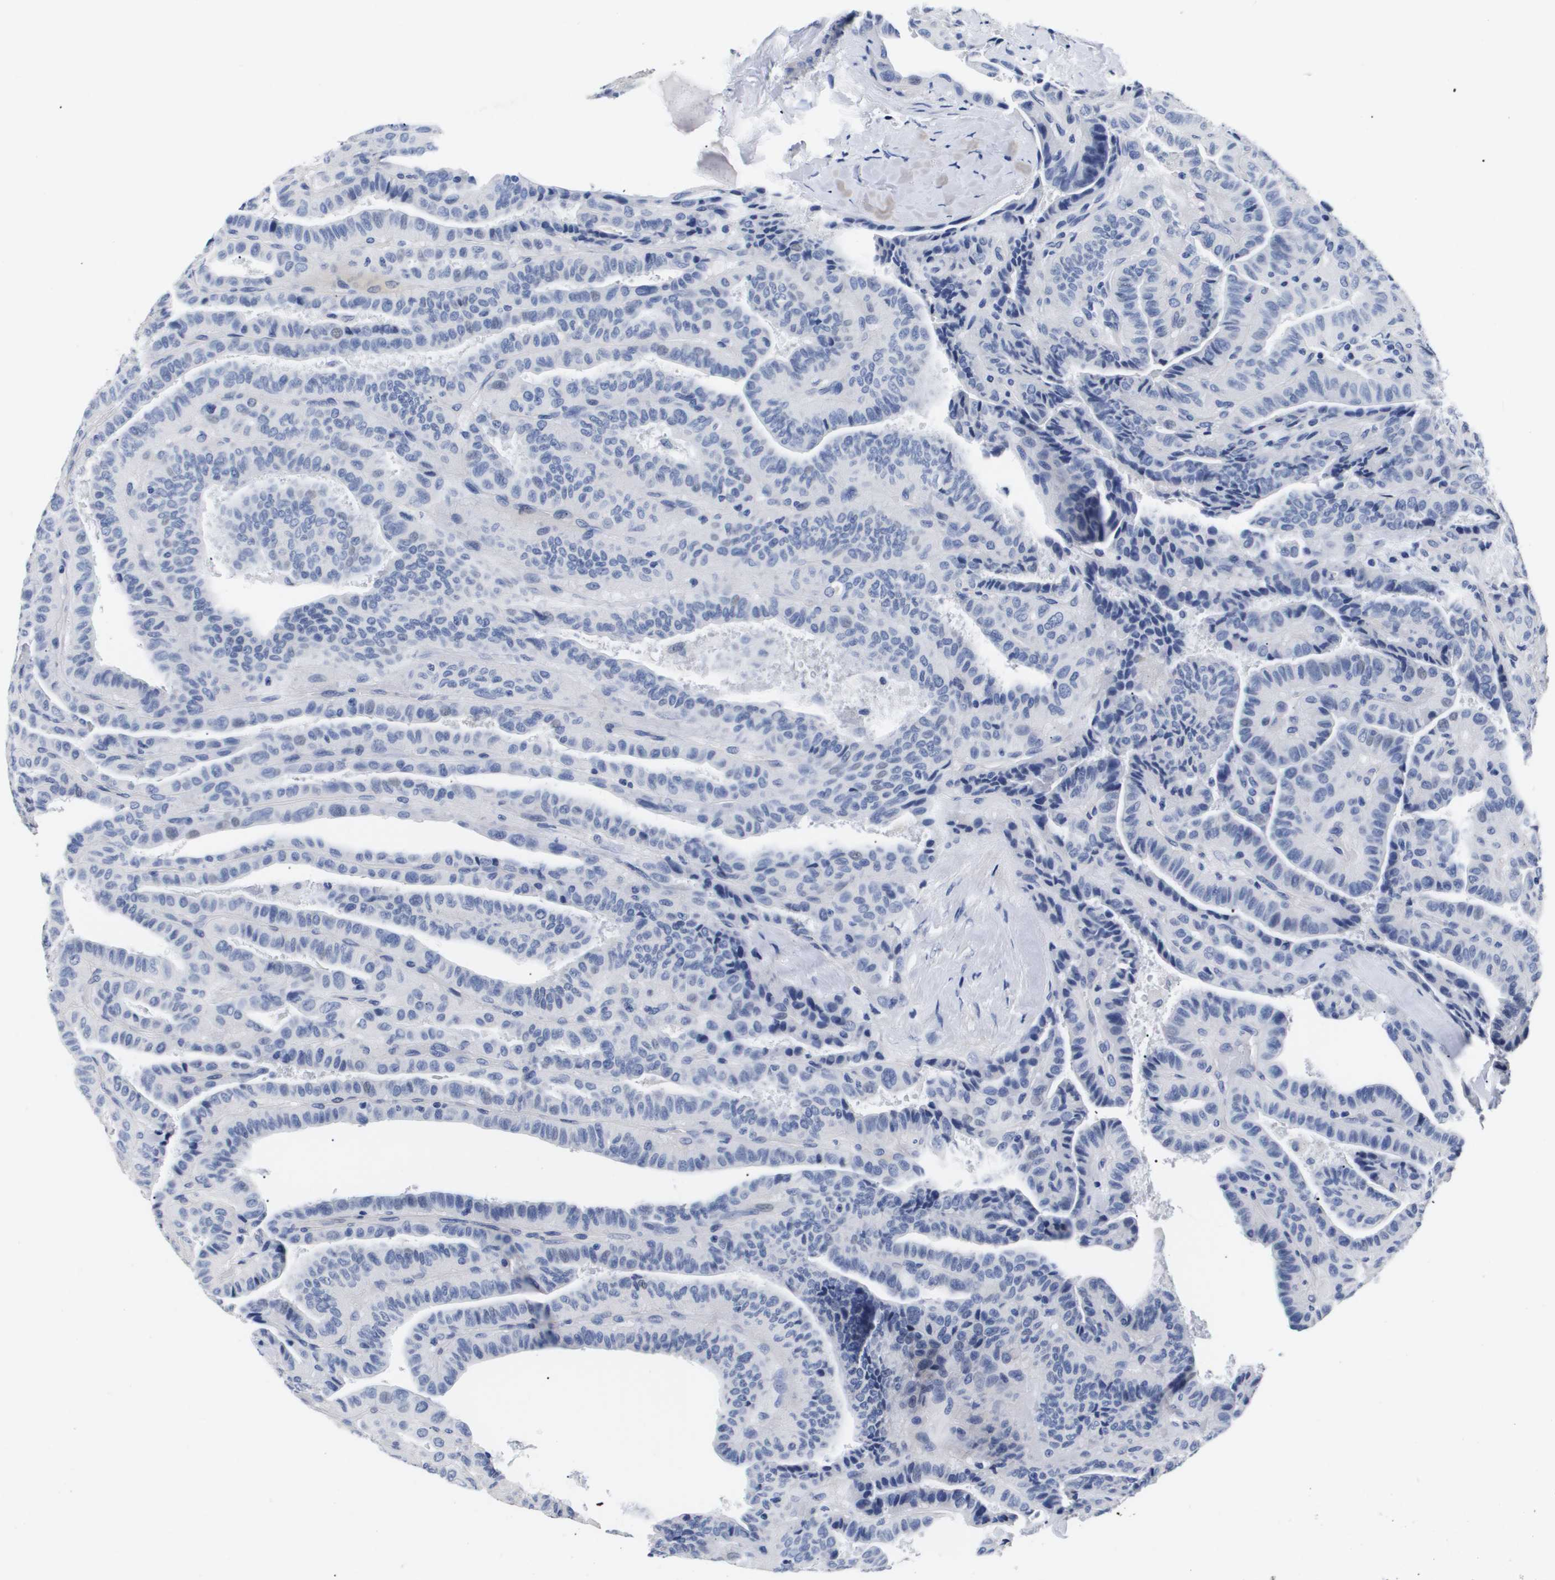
{"staining": {"intensity": "negative", "quantity": "none", "location": "none"}, "tissue": "thyroid cancer", "cell_type": "Tumor cells", "image_type": "cancer", "snomed": [{"axis": "morphology", "description": "Papillary adenocarcinoma, NOS"}, {"axis": "topography", "description": "Thyroid gland"}], "caption": "Tumor cells show no significant protein staining in thyroid cancer.", "gene": "ATP6V0A4", "patient": {"sex": "male", "age": 77}}